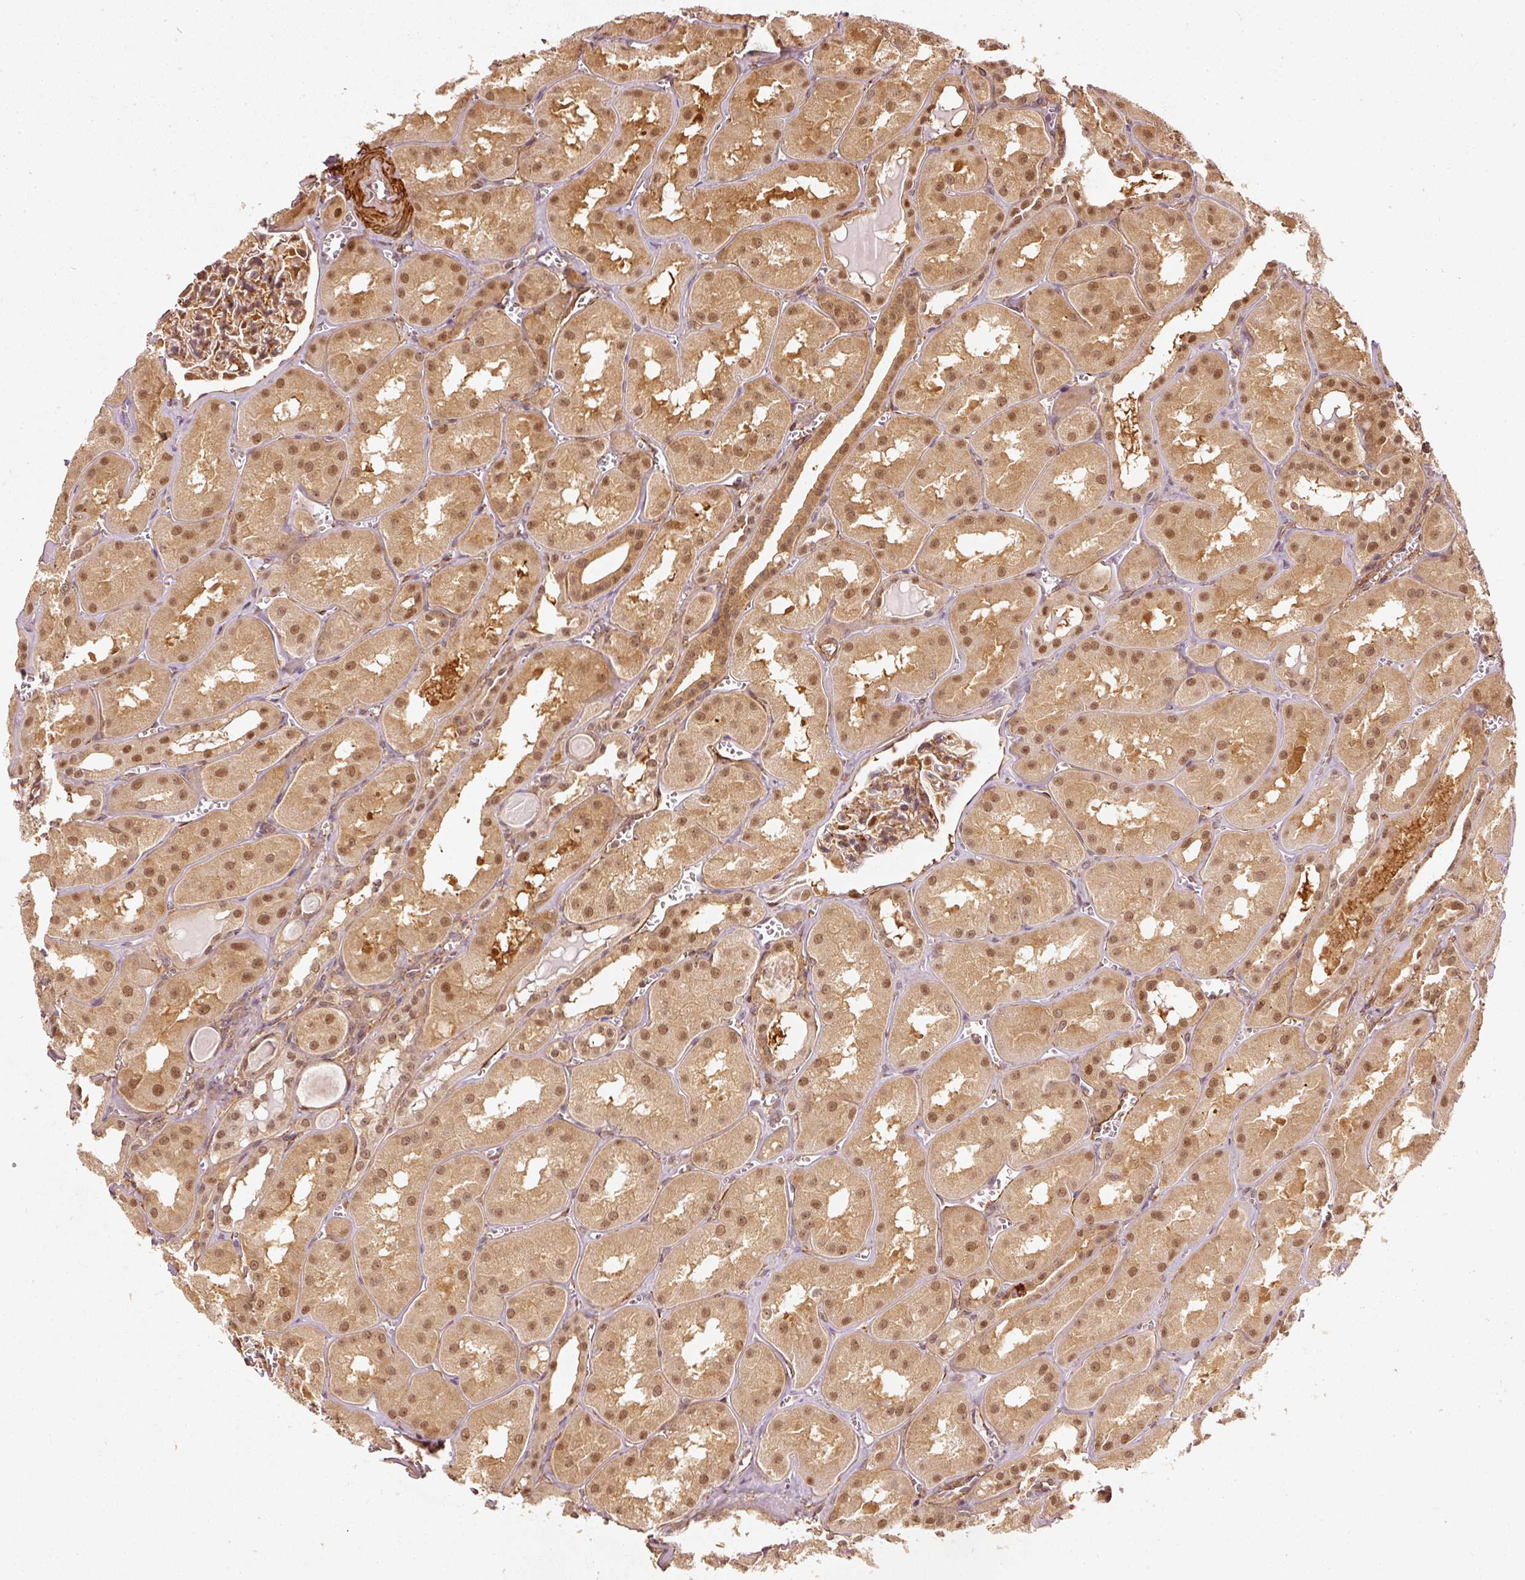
{"staining": {"intensity": "moderate", "quantity": ">75%", "location": "cytoplasmic/membranous,nuclear"}, "tissue": "kidney", "cell_type": "Cells in glomeruli", "image_type": "normal", "snomed": [{"axis": "morphology", "description": "Normal tissue, NOS"}, {"axis": "topography", "description": "Kidney"}], "caption": "This is a histology image of IHC staining of normal kidney, which shows moderate positivity in the cytoplasmic/membranous,nuclear of cells in glomeruli.", "gene": "PSMD1", "patient": {"sex": "male", "age": 61}}